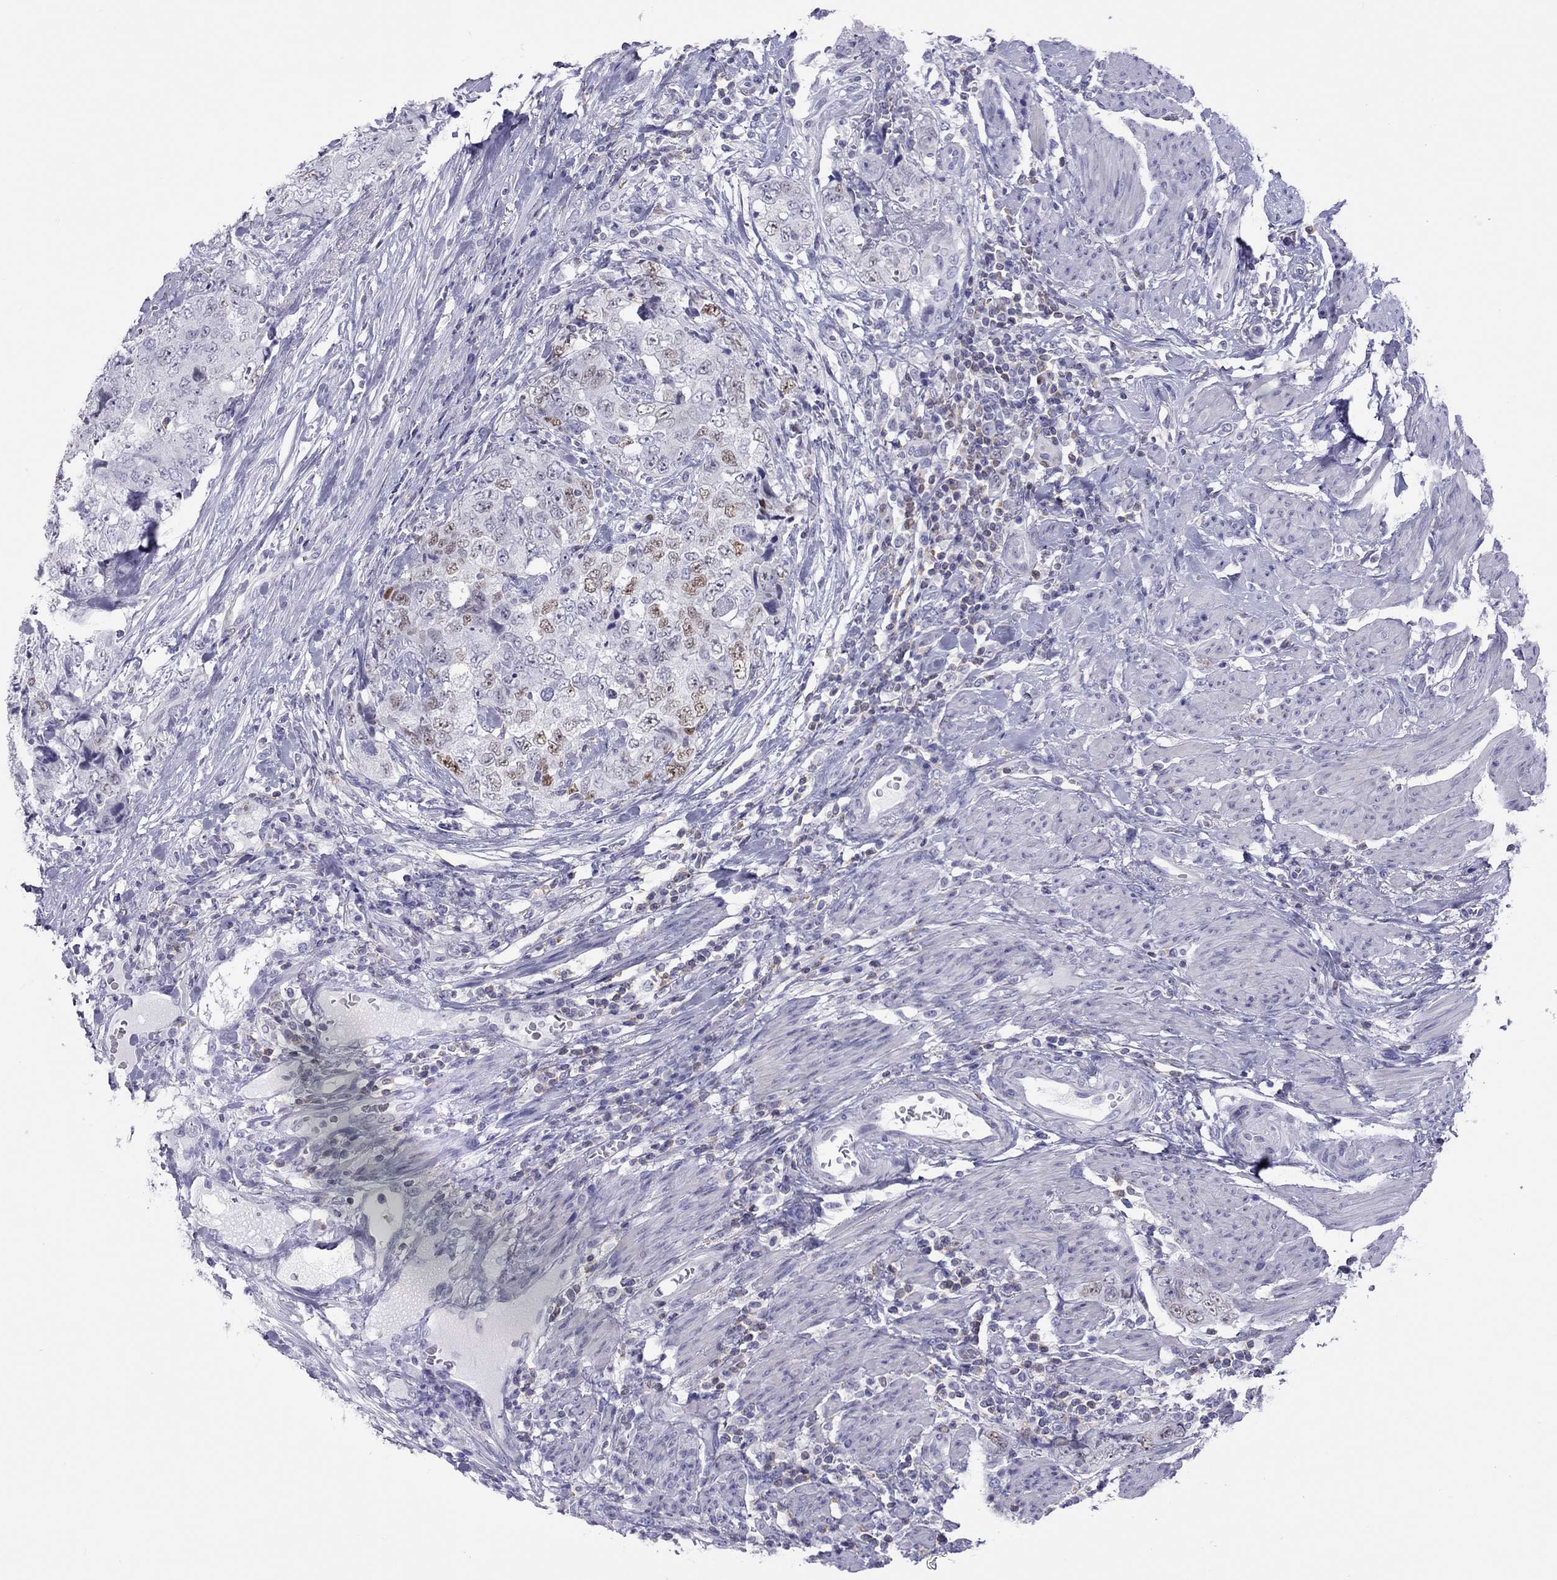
{"staining": {"intensity": "strong", "quantity": "<25%", "location": "nuclear"}, "tissue": "urothelial cancer", "cell_type": "Tumor cells", "image_type": "cancer", "snomed": [{"axis": "morphology", "description": "Urothelial carcinoma, High grade"}, {"axis": "topography", "description": "Urinary bladder"}], "caption": "The photomicrograph demonstrates staining of urothelial carcinoma (high-grade), revealing strong nuclear protein expression (brown color) within tumor cells. Ihc stains the protein of interest in brown and the nuclei are stained blue.", "gene": "STAG3", "patient": {"sex": "female", "age": 78}}